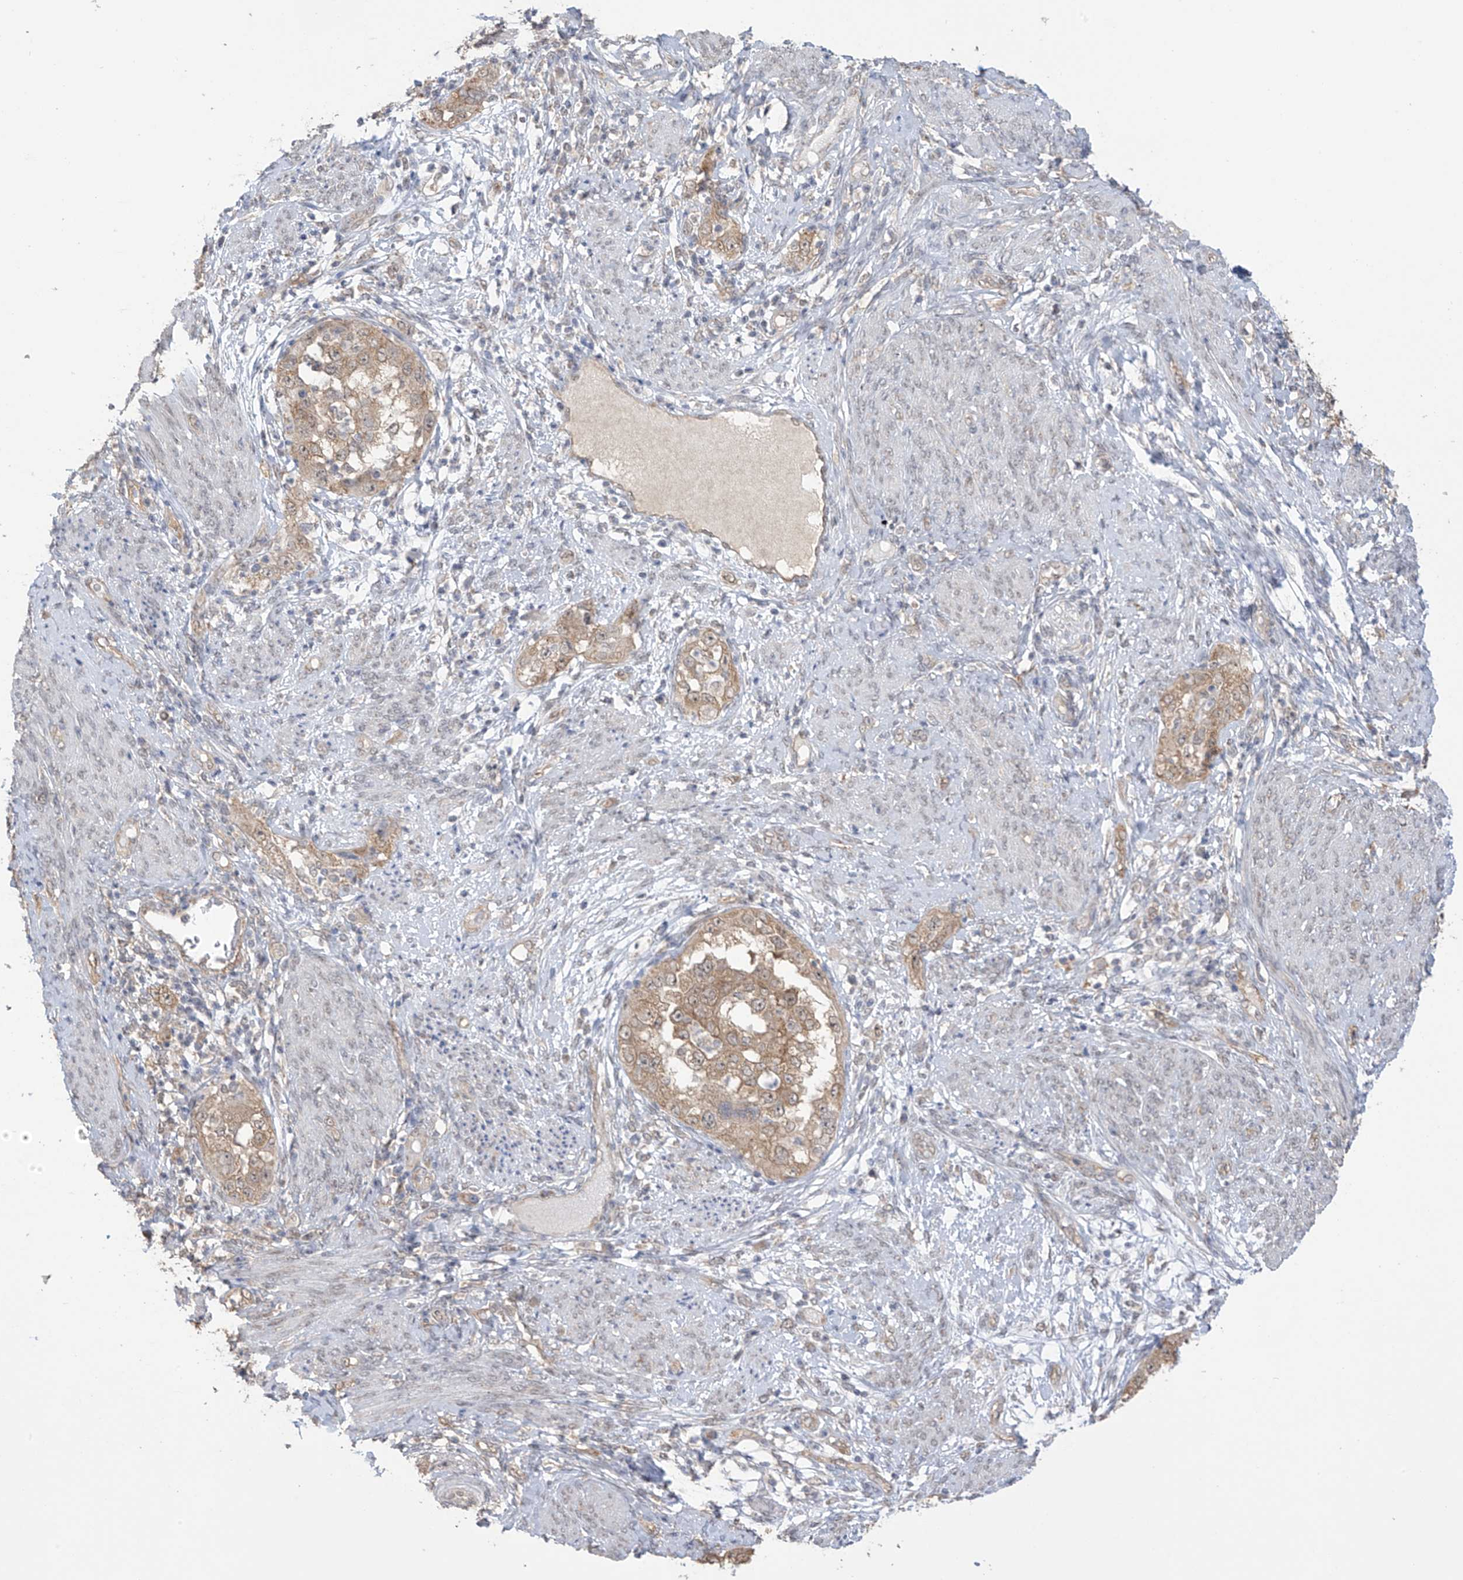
{"staining": {"intensity": "moderate", "quantity": ">75%", "location": "cytoplasmic/membranous"}, "tissue": "endometrial cancer", "cell_type": "Tumor cells", "image_type": "cancer", "snomed": [{"axis": "morphology", "description": "Adenocarcinoma, NOS"}, {"axis": "topography", "description": "Endometrium"}], "caption": "Protein expression analysis of human endometrial adenocarcinoma reveals moderate cytoplasmic/membranous staining in about >75% of tumor cells. The protein of interest is stained brown, and the nuclei are stained in blue (DAB IHC with brightfield microscopy, high magnification).", "gene": "KIAA1522", "patient": {"sex": "female", "age": 85}}